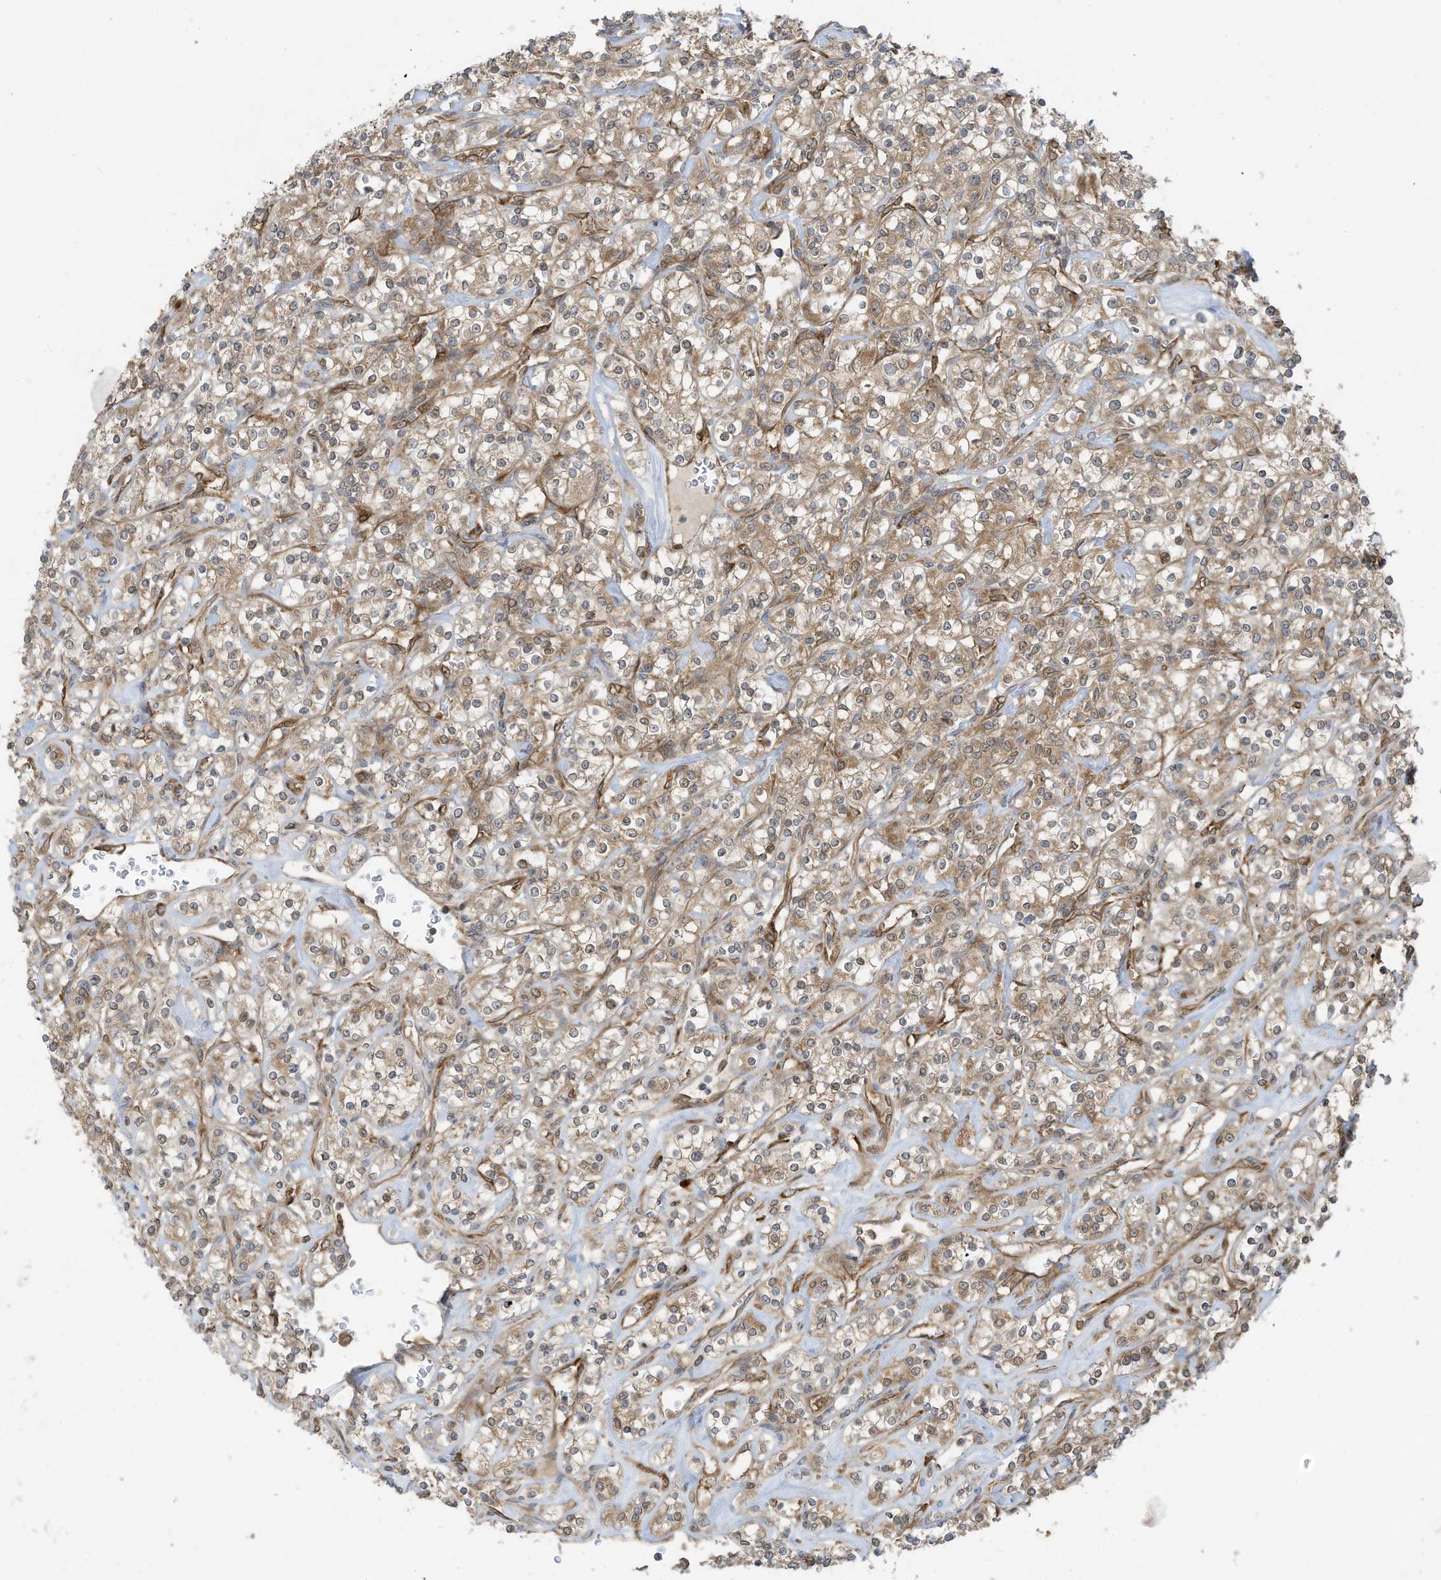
{"staining": {"intensity": "moderate", "quantity": ">75%", "location": "cytoplasmic/membranous"}, "tissue": "renal cancer", "cell_type": "Tumor cells", "image_type": "cancer", "snomed": [{"axis": "morphology", "description": "Adenocarcinoma, NOS"}, {"axis": "topography", "description": "Kidney"}], "caption": "Immunohistochemistry (IHC) image of neoplastic tissue: human renal adenocarcinoma stained using immunohistochemistry displays medium levels of moderate protein expression localized specifically in the cytoplasmic/membranous of tumor cells, appearing as a cytoplasmic/membranous brown color.", "gene": "USE1", "patient": {"sex": "male", "age": 77}}